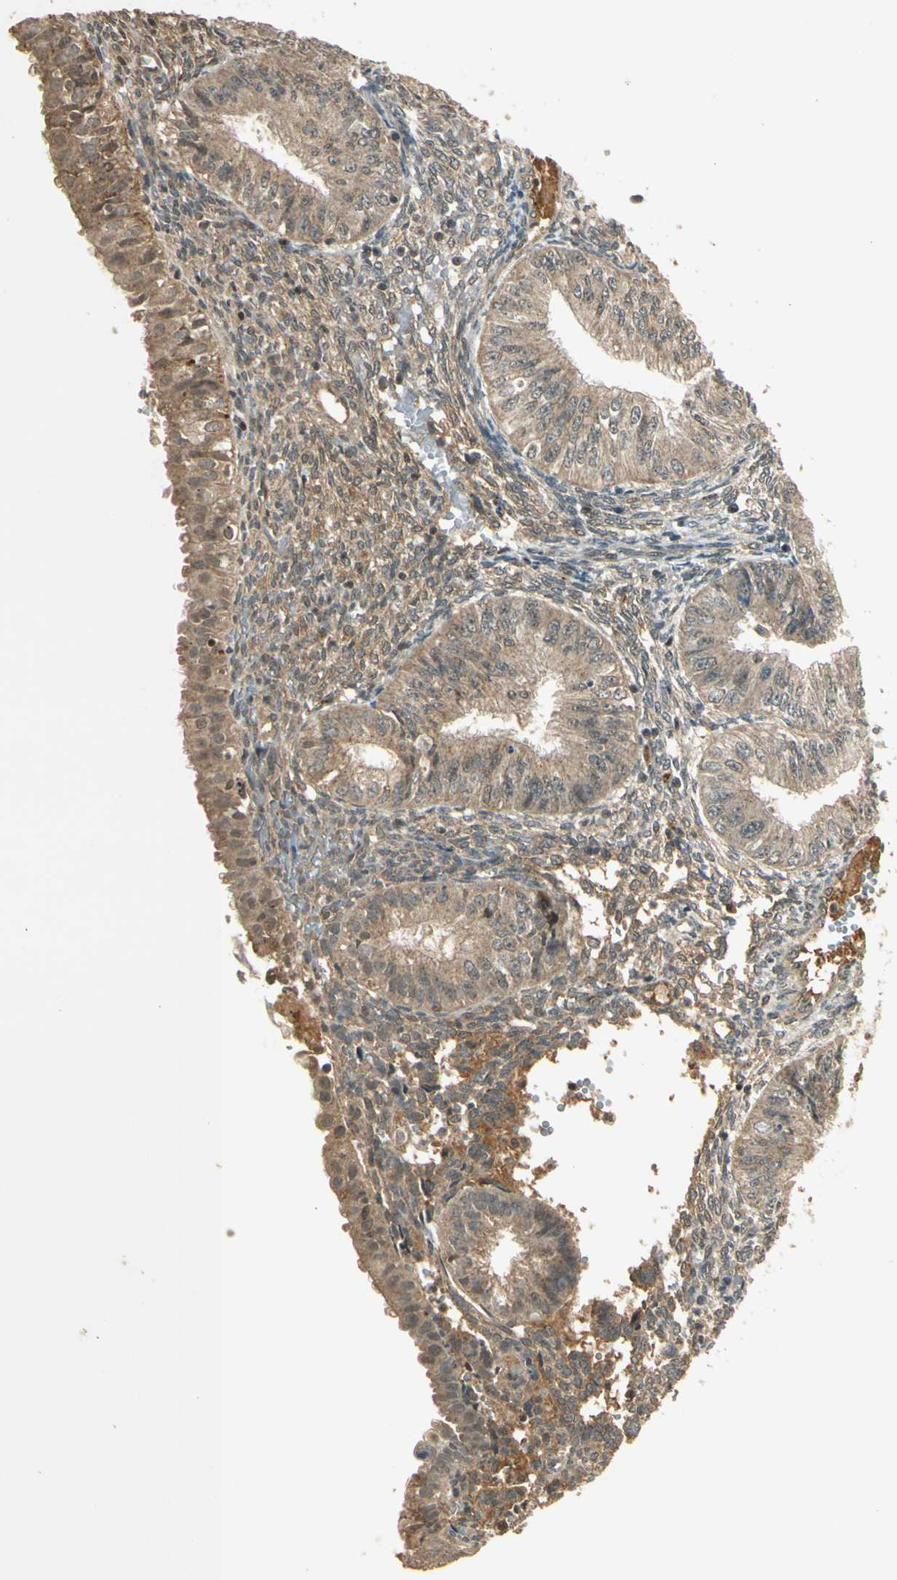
{"staining": {"intensity": "moderate", "quantity": ">75%", "location": "cytoplasmic/membranous"}, "tissue": "endometrial cancer", "cell_type": "Tumor cells", "image_type": "cancer", "snomed": [{"axis": "morphology", "description": "Normal tissue, NOS"}, {"axis": "morphology", "description": "Adenocarcinoma, NOS"}, {"axis": "topography", "description": "Endometrium"}], "caption": "Endometrial adenocarcinoma stained with a protein marker displays moderate staining in tumor cells.", "gene": "GMEB2", "patient": {"sex": "female", "age": 53}}